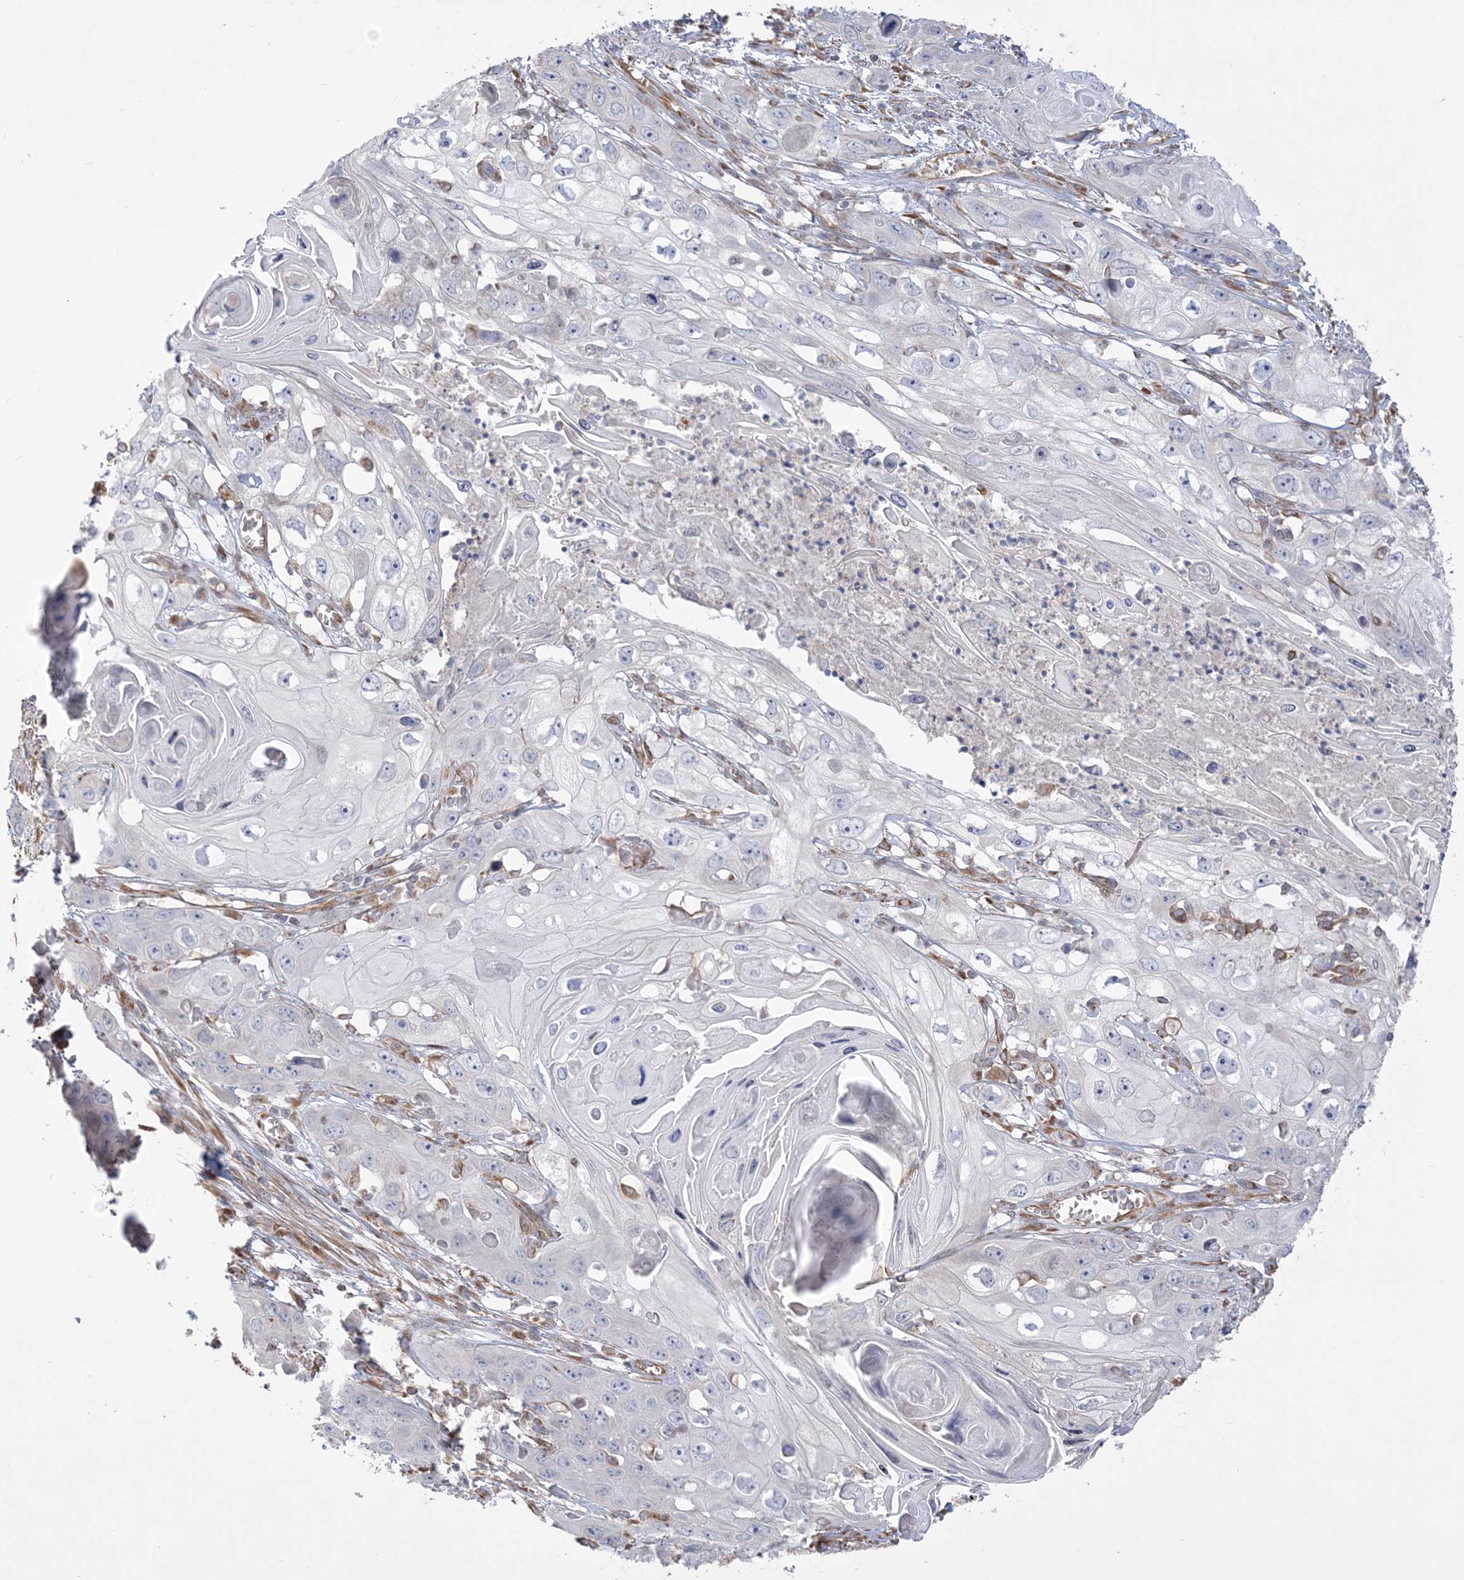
{"staining": {"intensity": "negative", "quantity": "none", "location": "none"}, "tissue": "skin cancer", "cell_type": "Tumor cells", "image_type": "cancer", "snomed": [{"axis": "morphology", "description": "Squamous cell carcinoma, NOS"}, {"axis": "topography", "description": "Skin"}], "caption": "High magnification brightfield microscopy of skin squamous cell carcinoma stained with DAB (3,3'-diaminobenzidine) (brown) and counterstained with hematoxylin (blue): tumor cells show no significant positivity.", "gene": "ZNF821", "patient": {"sex": "male", "age": 55}}